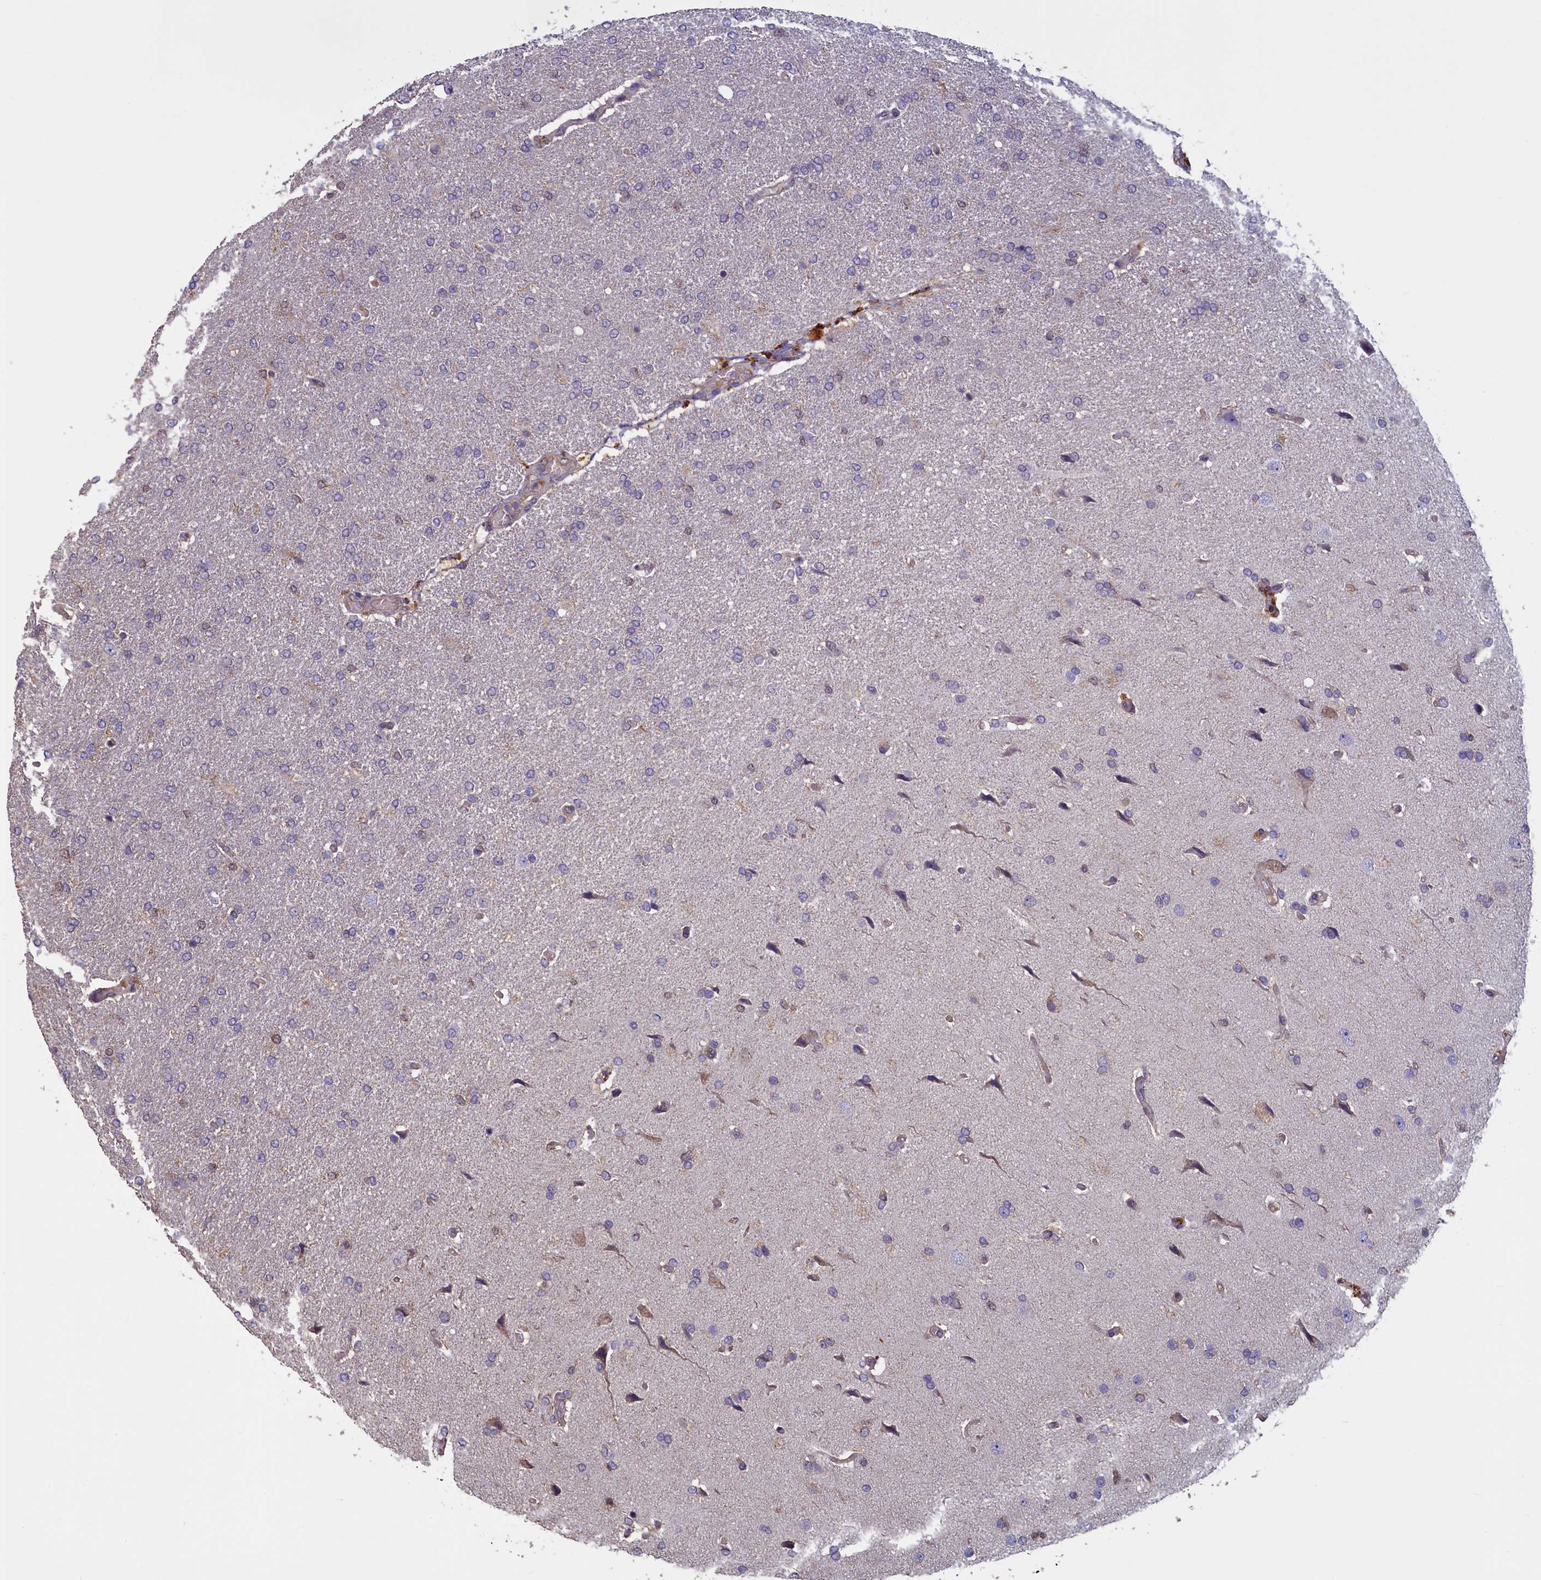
{"staining": {"intensity": "negative", "quantity": "none", "location": "none"}, "tissue": "glioma", "cell_type": "Tumor cells", "image_type": "cancer", "snomed": [{"axis": "morphology", "description": "Glioma, malignant, High grade"}, {"axis": "topography", "description": "Brain"}], "caption": "High magnification brightfield microscopy of glioma stained with DAB (brown) and counterstained with hematoxylin (blue): tumor cells show no significant expression.", "gene": "NUBP1", "patient": {"sex": "male", "age": 72}}